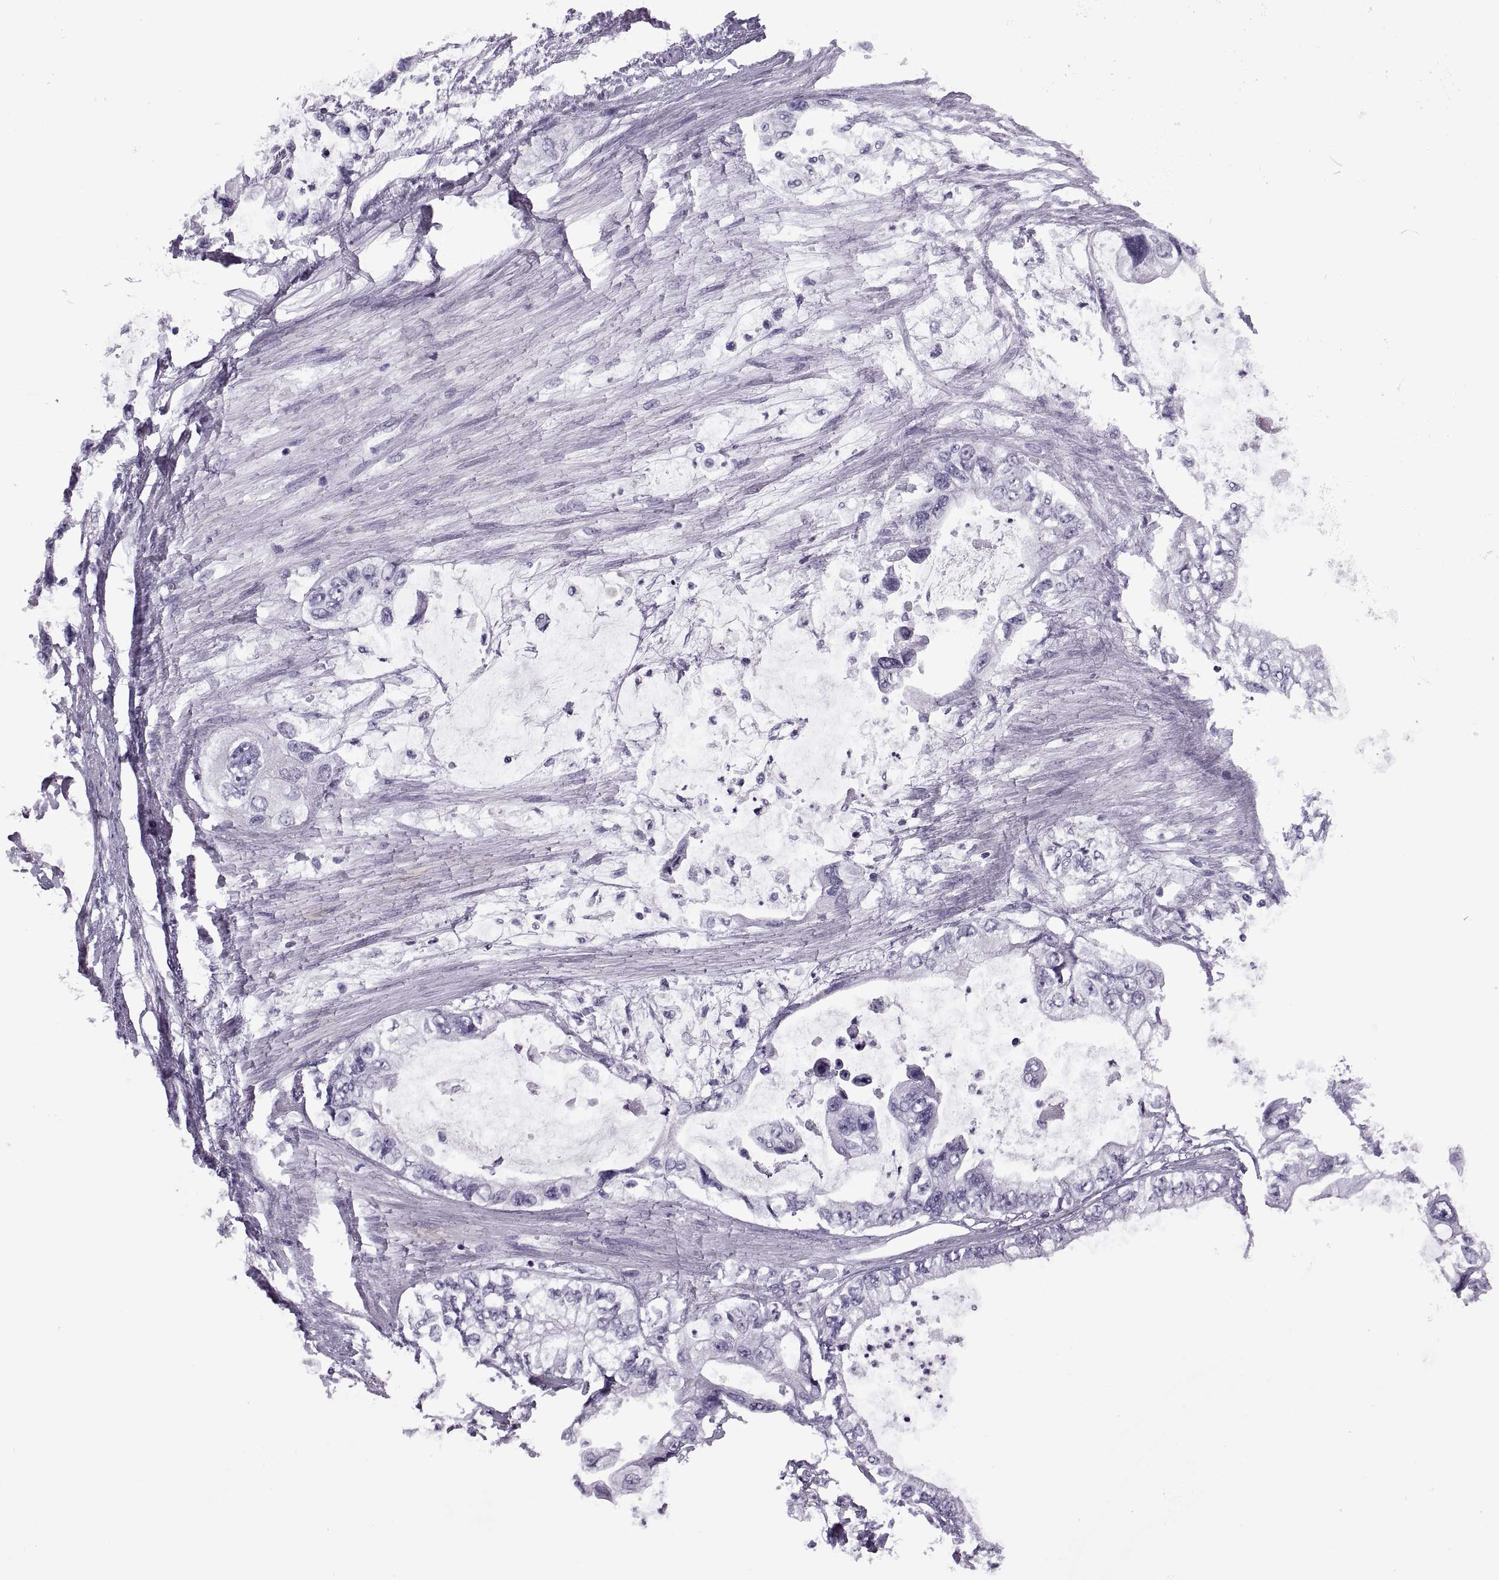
{"staining": {"intensity": "negative", "quantity": "none", "location": "none"}, "tissue": "stomach cancer", "cell_type": "Tumor cells", "image_type": "cancer", "snomed": [{"axis": "morphology", "description": "Adenocarcinoma, NOS"}, {"axis": "topography", "description": "Pancreas"}, {"axis": "topography", "description": "Stomach, upper"}, {"axis": "topography", "description": "Stomach"}], "caption": "Stomach cancer was stained to show a protein in brown. There is no significant positivity in tumor cells. Brightfield microscopy of immunohistochemistry stained with DAB (brown) and hematoxylin (blue), captured at high magnification.", "gene": "SYNGR4", "patient": {"sex": "male", "age": 77}}